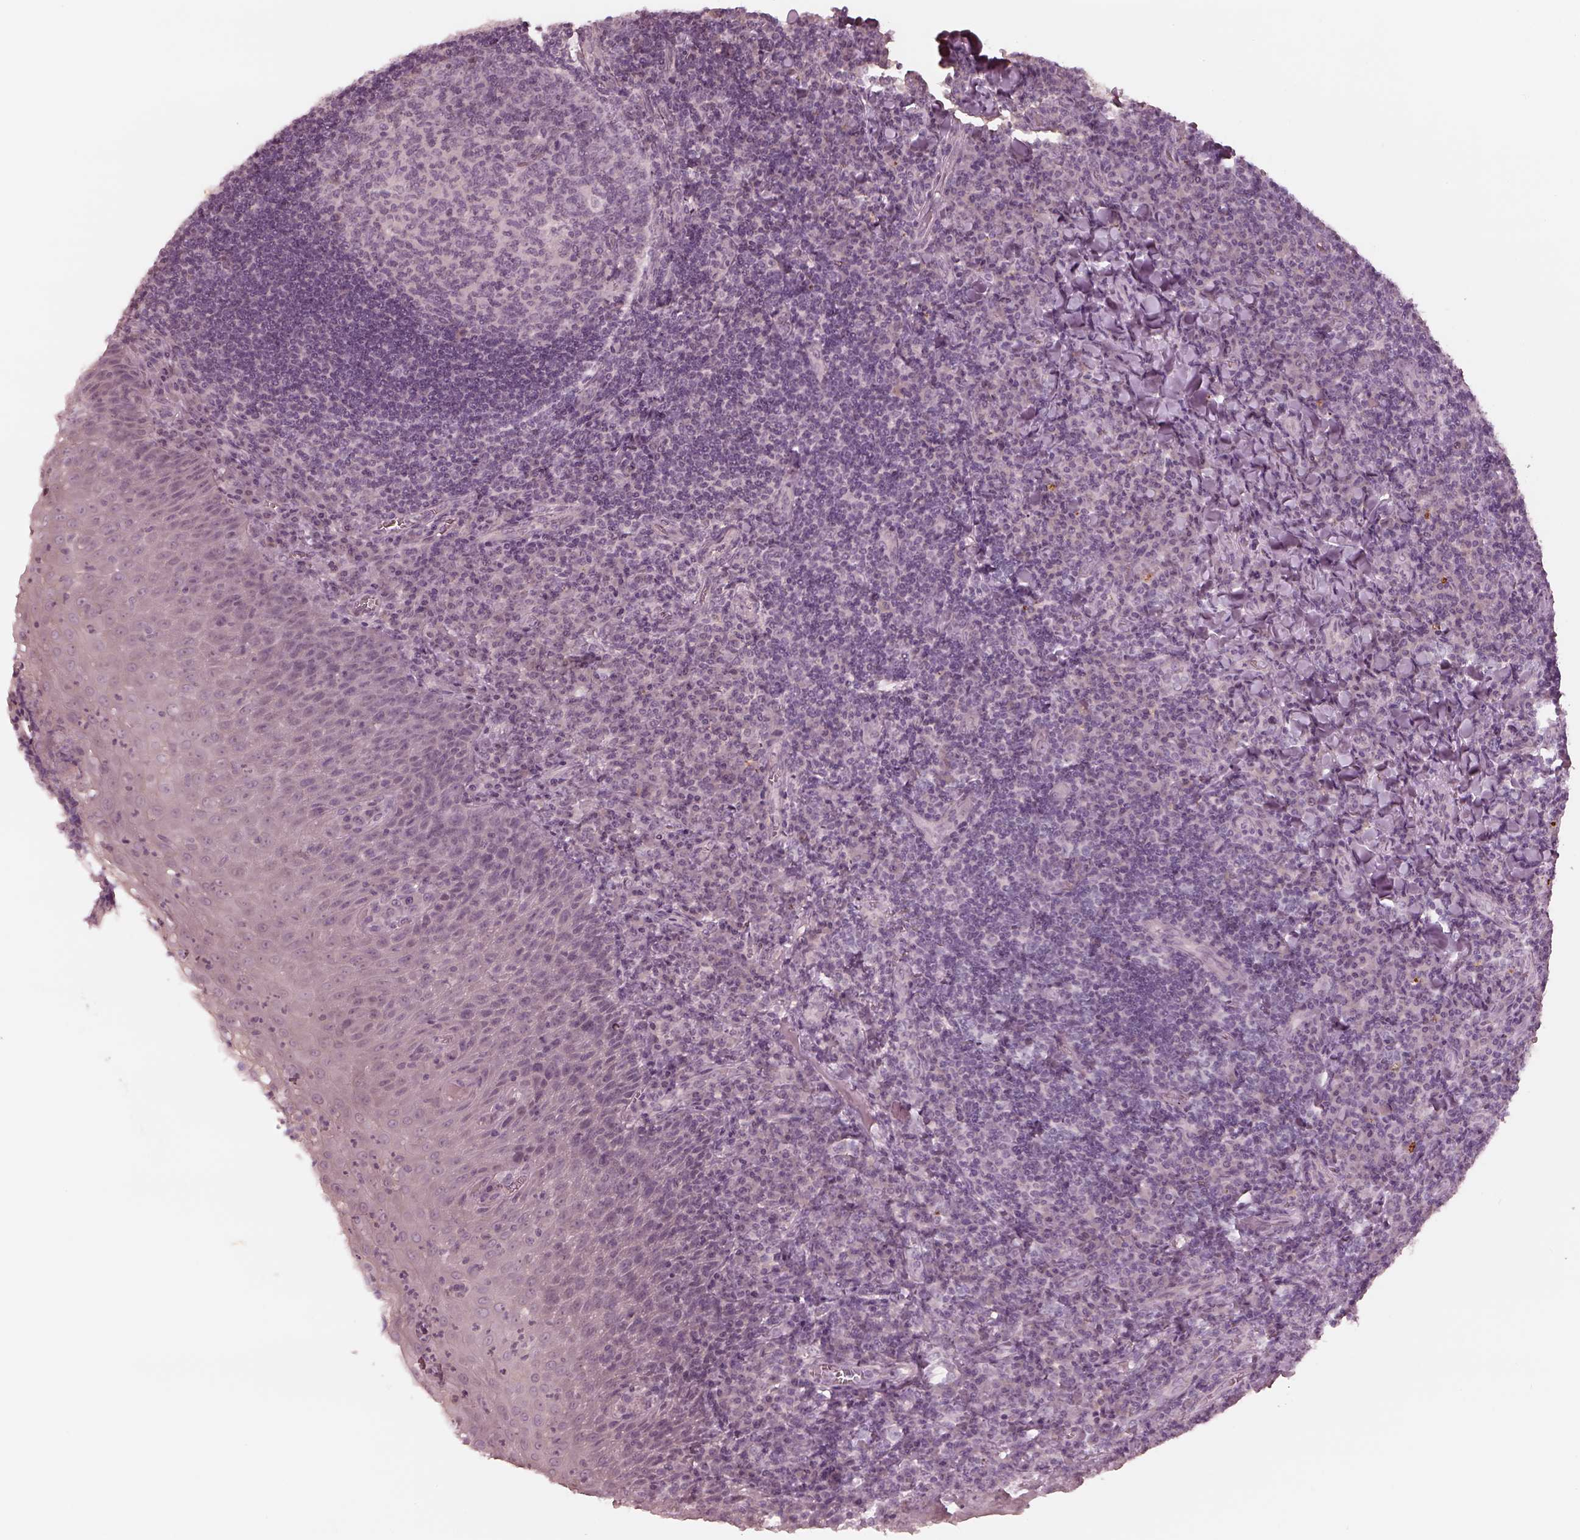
{"staining": {"intensity": "negative", "quantity": "none", "location": "none"}, "tissue": "tonsil", "cell_type": "Germinal center cells", "image_type": "normal", "snomed": [{"axis": "morphology", "description": "Normal tissue, NOS"}, {"axis": "morphology", "description": "Inflammation, NOS"}, {"axis": "topography", "description": "Tonsil"}], "caption": "The histopathology image shows no staining of germinal center cells in normal tonsil. (DAB (3,3'-diaminobenzidine) immunohistochemistry with hematoxylin counter stain).", "gene": "ADRB3", "patient": {"sex": "female", "age": 31}}